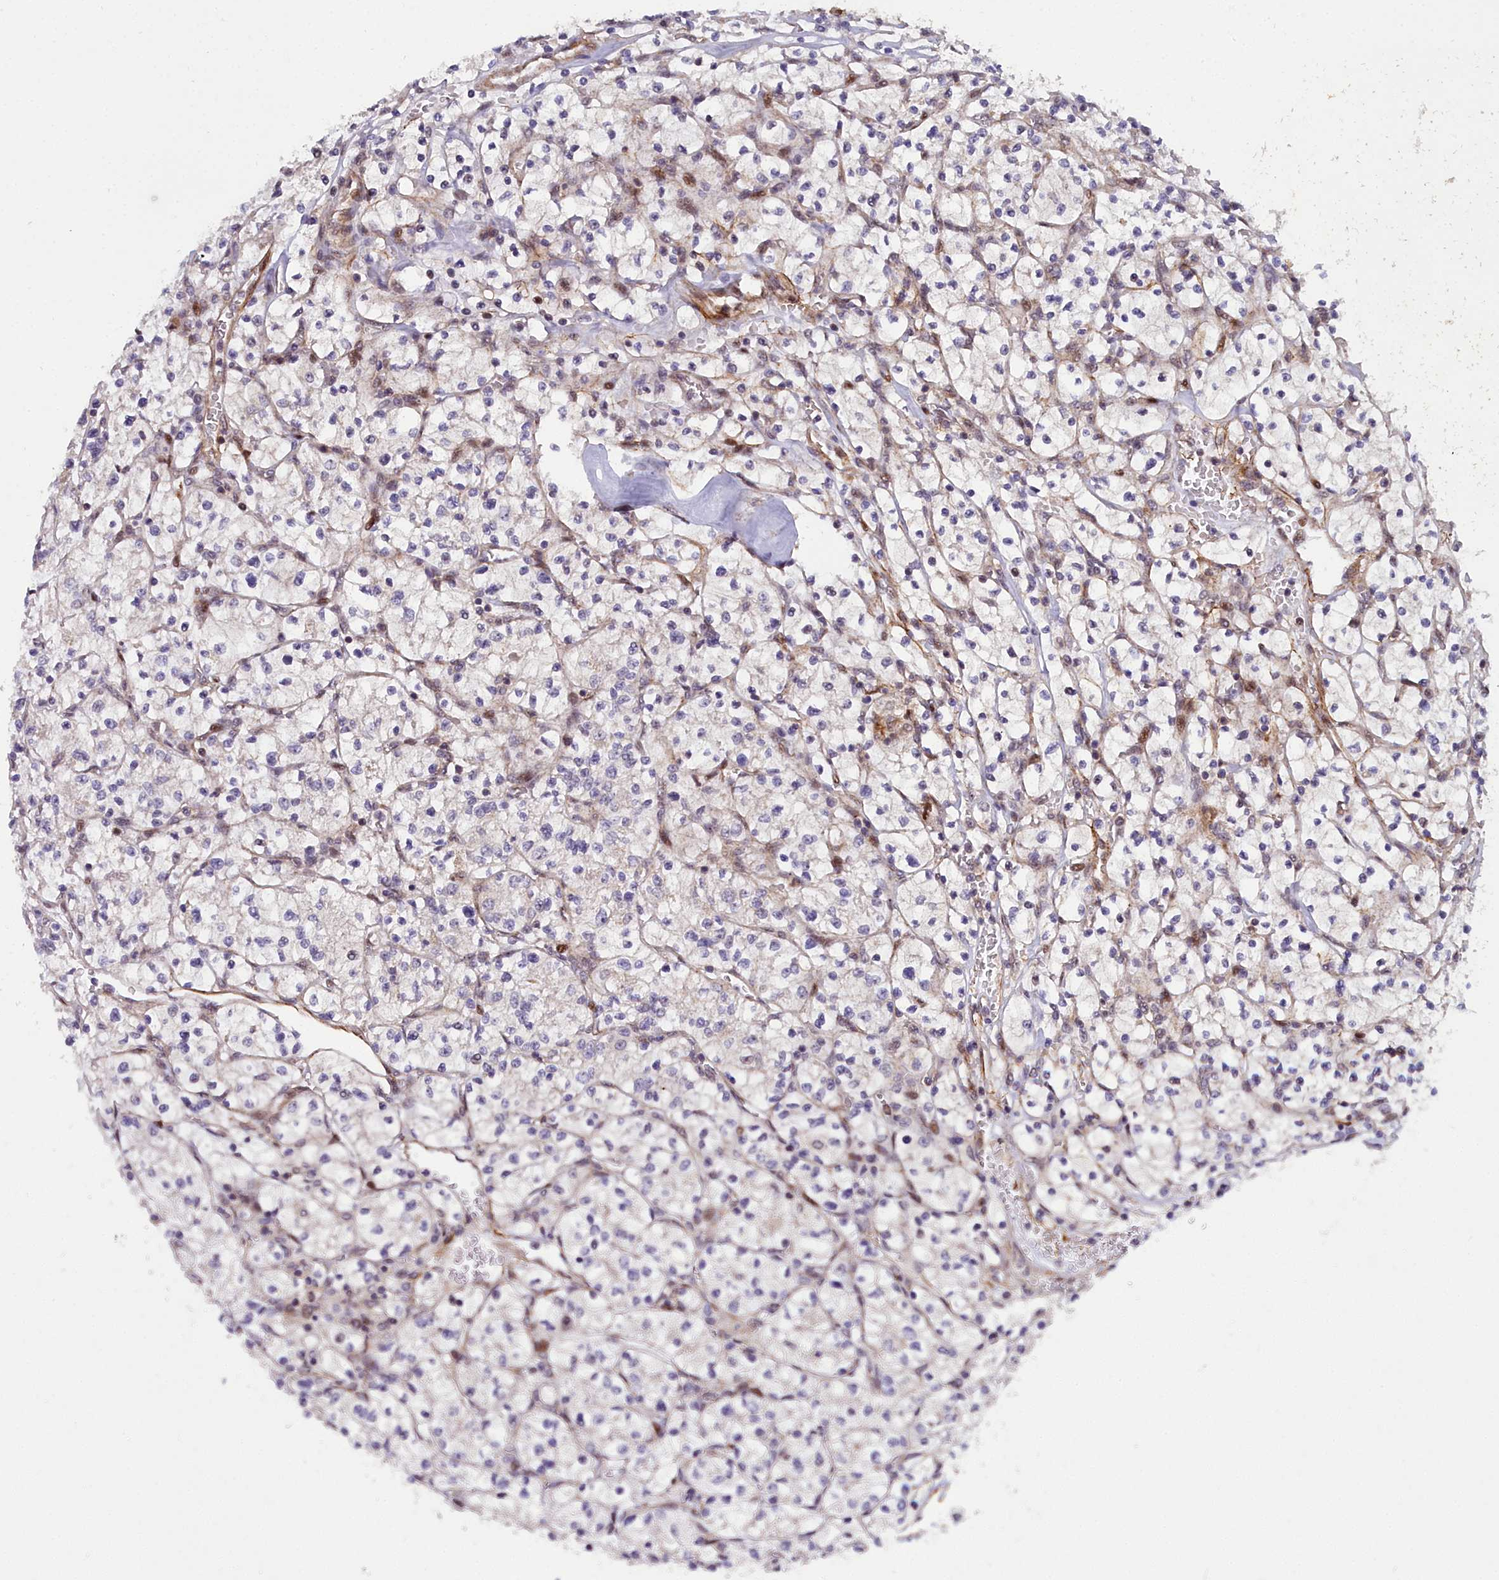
{"staining": {"intensity": "negative", "quantity": "none", "location": "none"}, "tissue": "renal cancer", "cell_type": "Tumor cells", "image_type": "cancer", "snomed": [{"axis": "morphology", "description": "Adenocarcinoma, NOS"}, {"axis": "topography", "description": "Kidney"}], "caption": "High magnification brightfield microscopy of renal cancer stained with DAB (brown) and counterstained with hematoxylin (blue): tumor cells show no significant staining. (Brightfield microscopy of DAB (3,3'-diaminobenzidine) IHC at high magnification).", "gene": "MRPS11", "patient": {"sex": "female", "age": 64}}